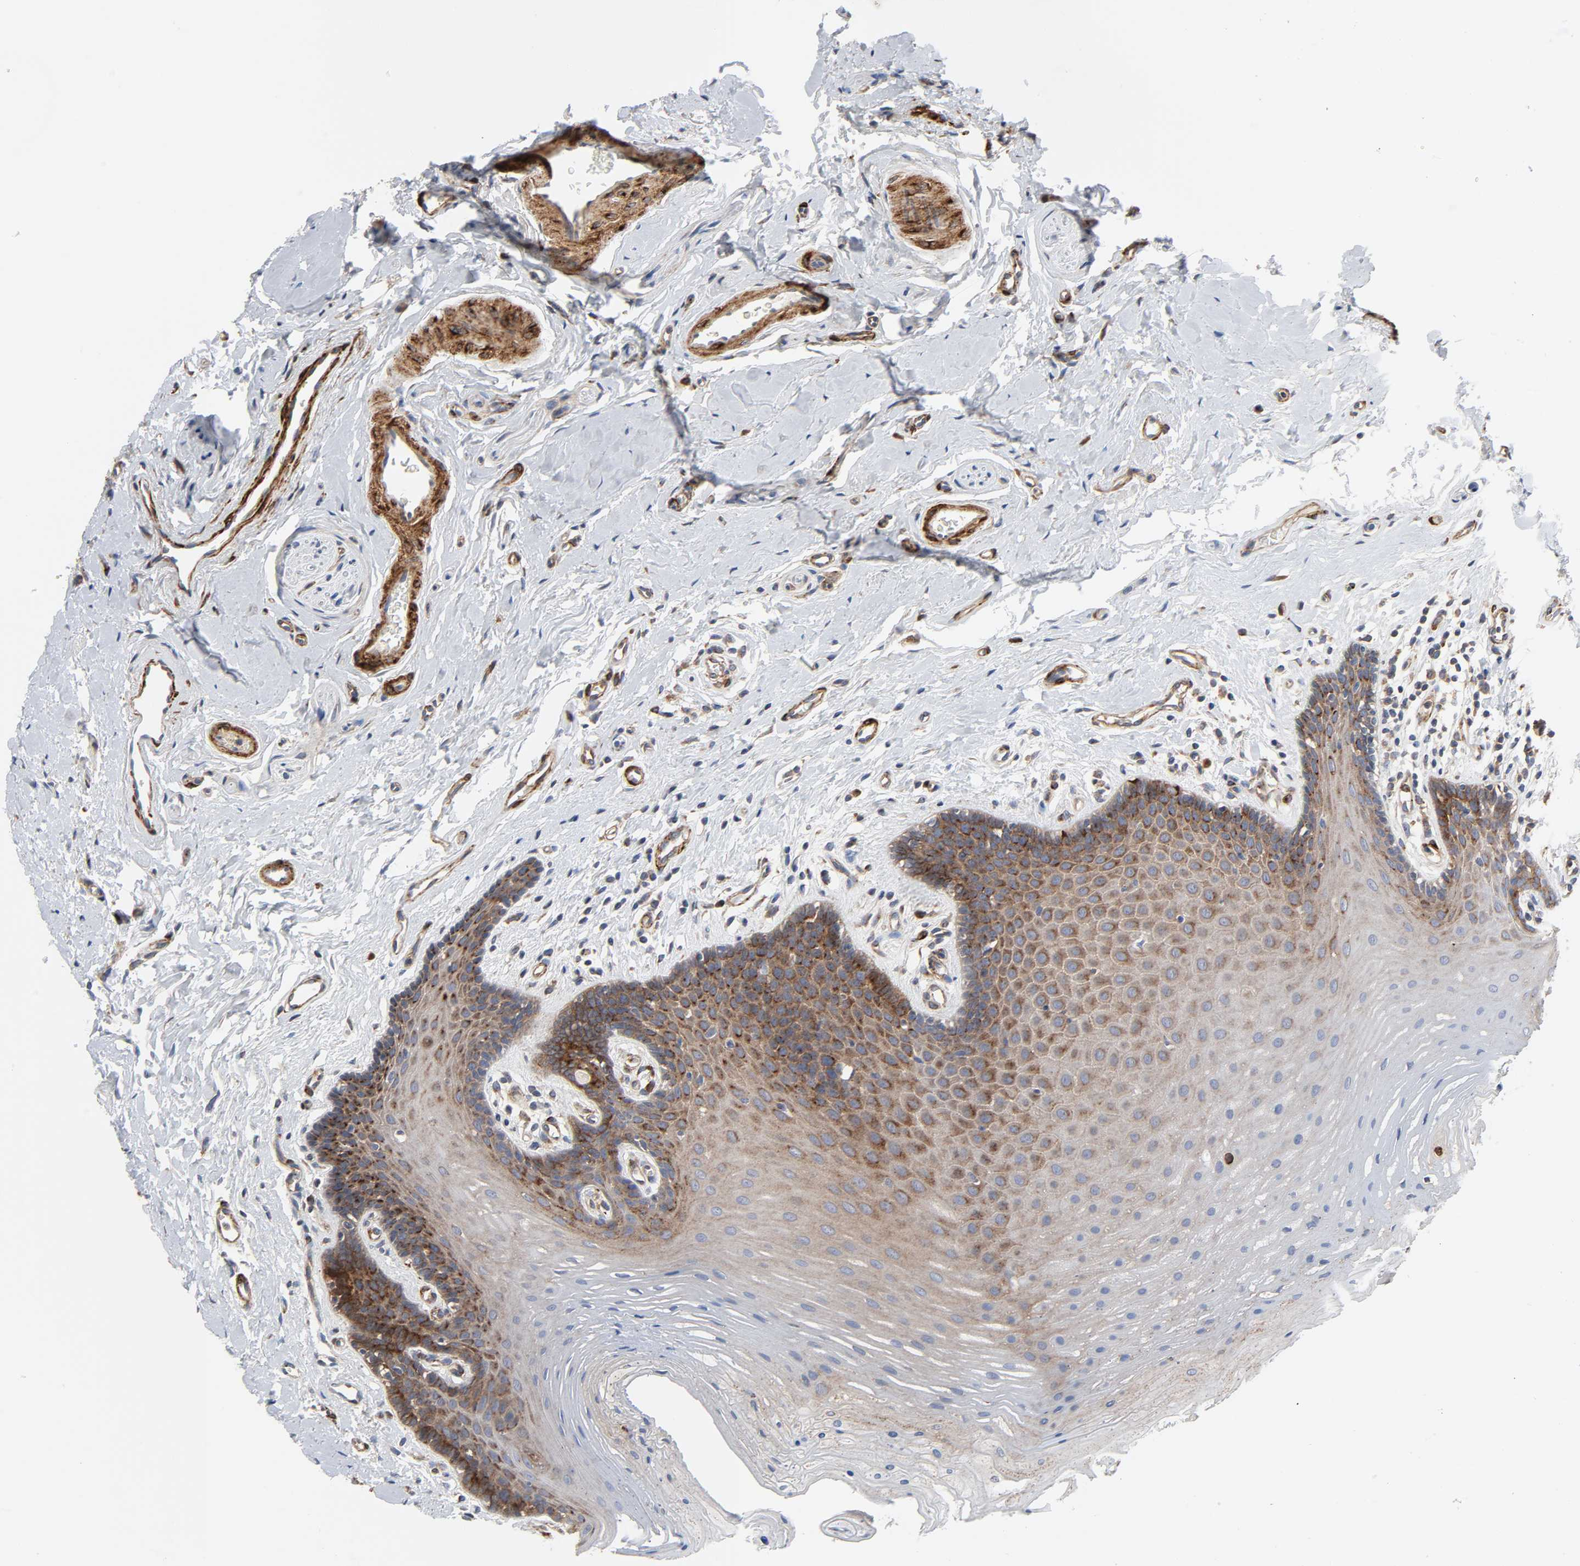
{"staining": {"intensity": "moderate", "quantity": "25%-75%", "location": "cytoplasmic/membranous"}, "tissue": "oral mucosa", "cell_type": "Squamous epithelial cells", "image_type": "normal", "snomed": [{"axis": "morphology", "description": "Normal tissue, NOS"}, {"axis": "topography", "description": "Oral tissue"}], "caption": "Squamous epithelial cells exhibit medium levels of moderate cytoplasmic/membranous staining in about 25%-75% of cells in normal oral mucosa.", "gene": "ARHGAP1", "patient": {"sex": "male", "age": 62}}